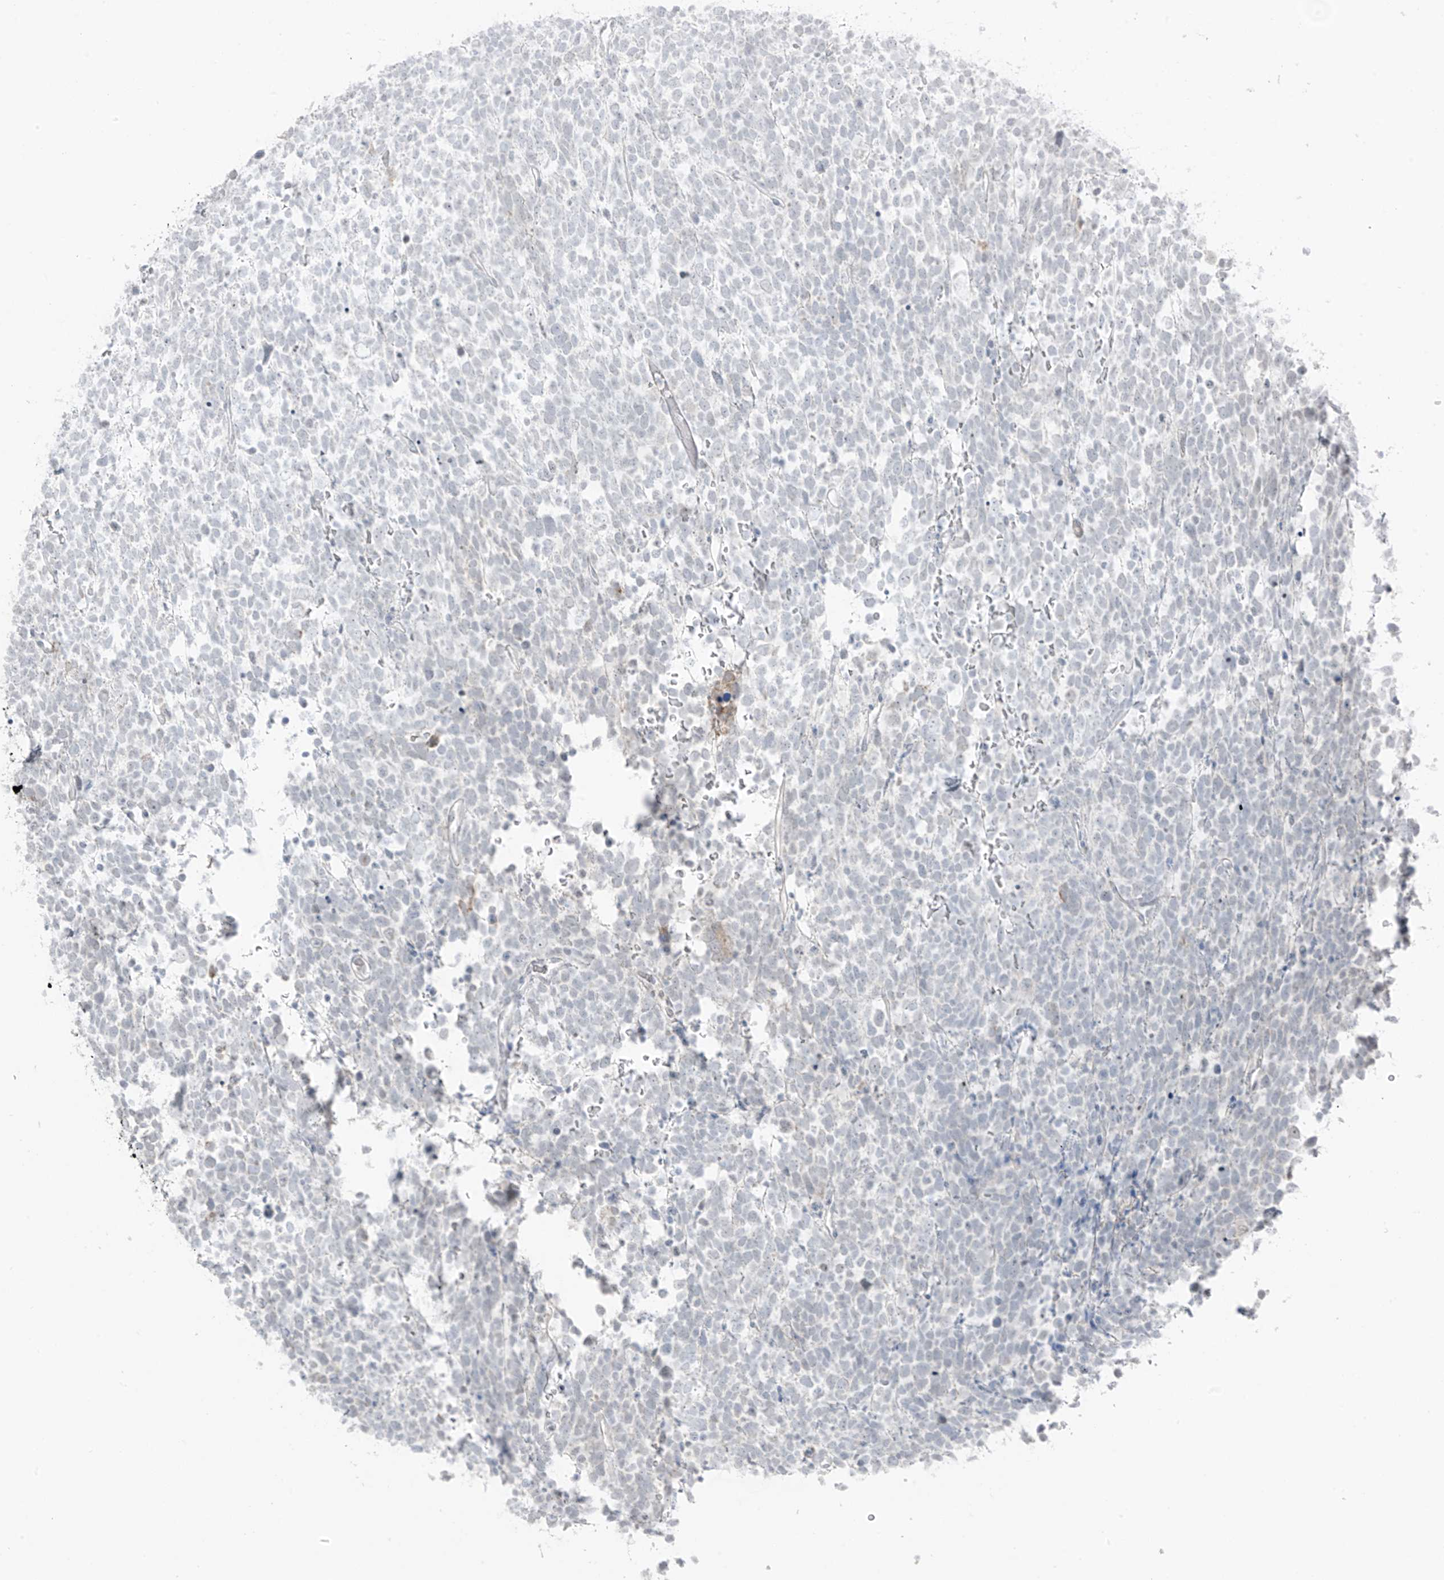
{"staining": {"intensity": "negative", "quantity": "none", "location": "none"}, "tissue": "urothelial cancer", "cell_type": "Tumor cells", "image_type": "cancer", "snomed": [{"axis": "morphology", "description": "Urothelial carcinoma, High grade"}, {"axis": "topography", "description": "Urinary bladder"}], "caption": "High power microscopy photomicrograph of an immunohistochemistry (IHC) histopathology image of high-grade urothelial carcinoma, revealing no significant expression in tumor cells.", "gene": "PRDM6", "patient": {"sex": "female", "age": 82}}